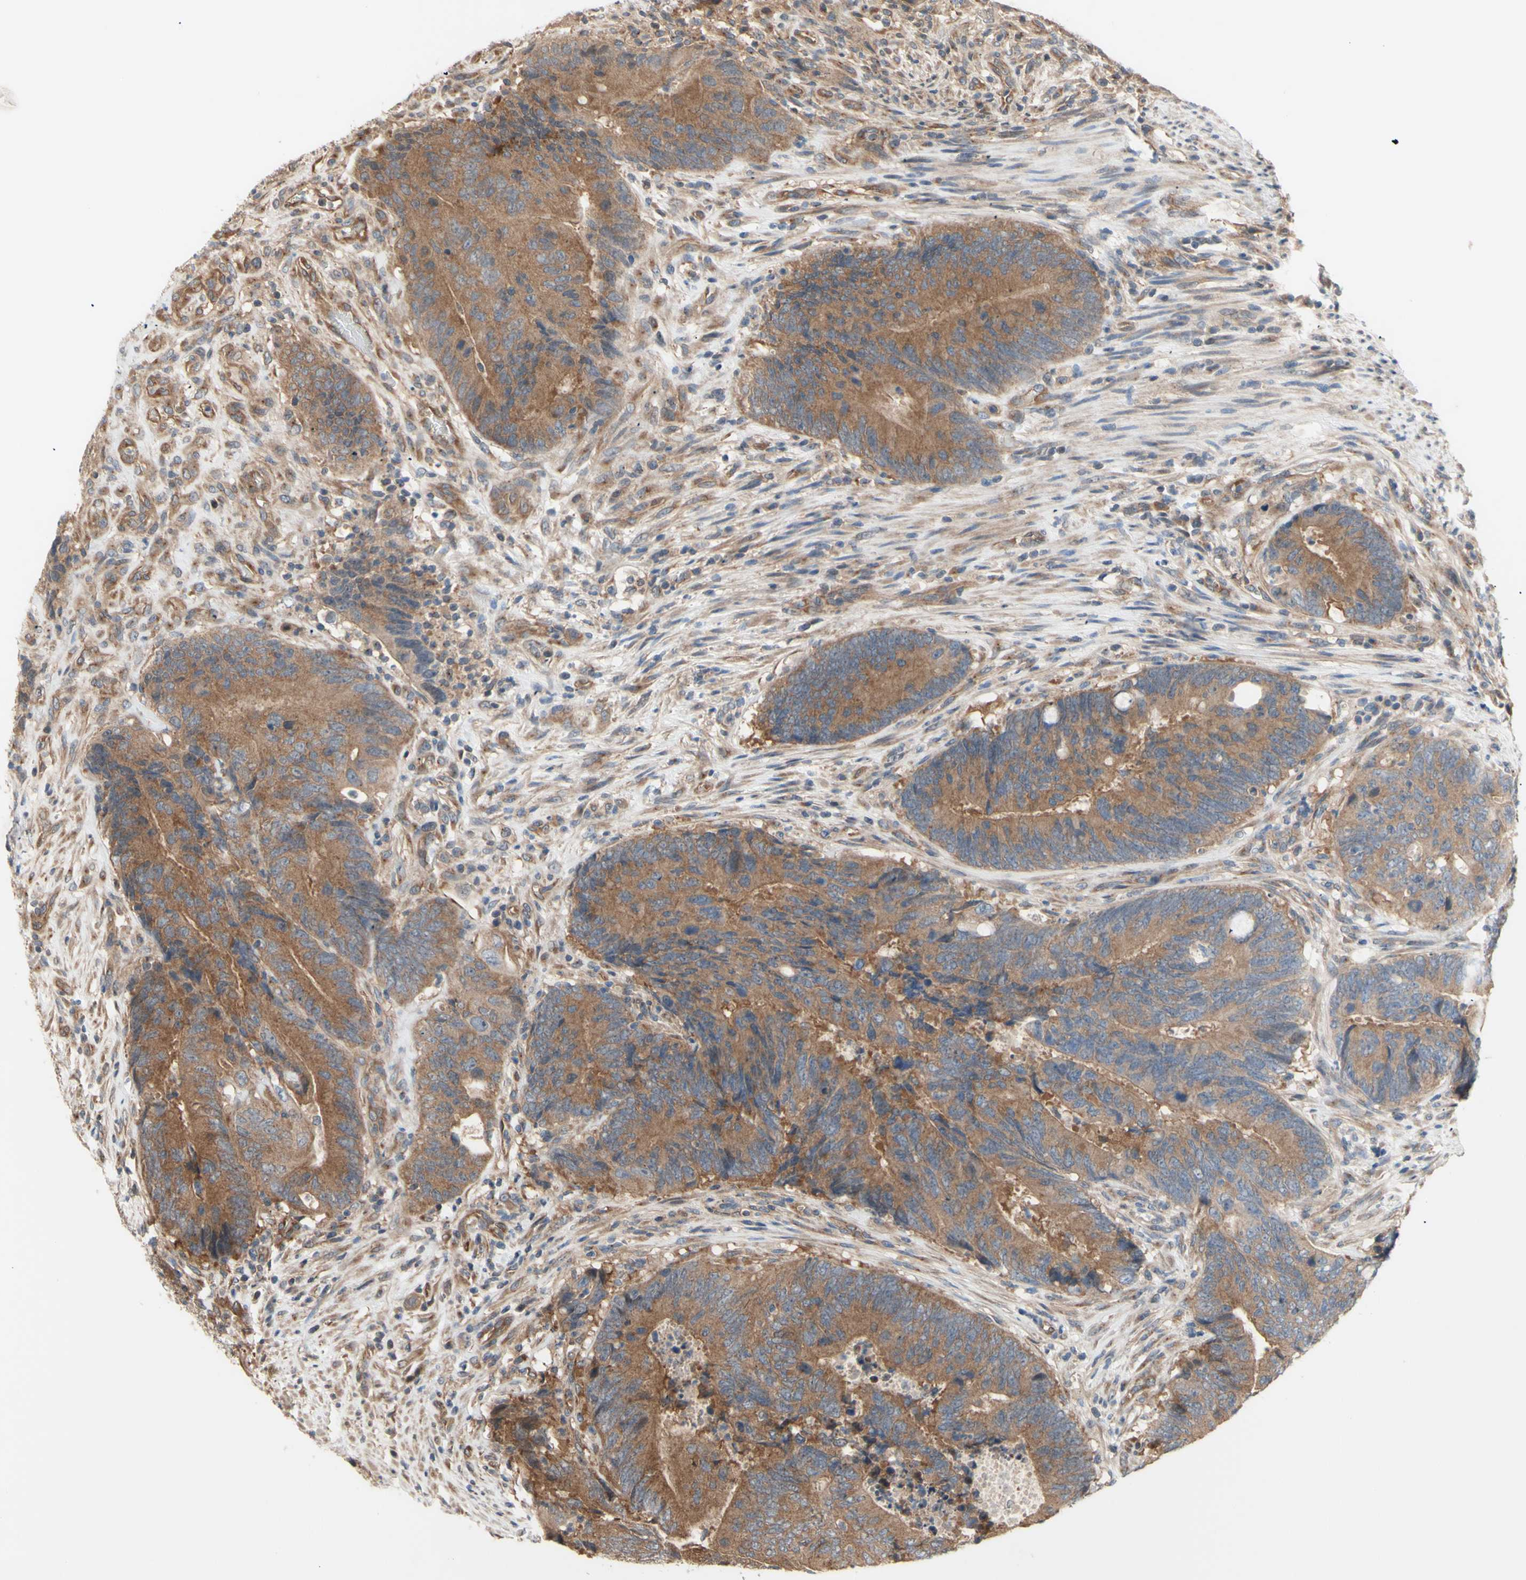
{"staining": {"intensity": "moderate", "quantity": ">75%", "location": "cytoplasmic/membranous"}, "tissue": "colorectal cancer", "cell_type": "Tumor cells", "image_type": "cancer", "snomed": [{"axis": "morphology", "description": "Normal tissue, NOS"}, {"axis": "morphology", "description": "Adenocarcinoma, NOS"}, {"axis": "topography", "description": "Colon"}], "caption": "Immunohistochemistry (DAB) staining of human colorectal adenocarcinoma displays moderate cytoplasmic/membranous protein expression in about >75% of tumor cells. (Stains: DAB (3,3'-diaminobenzidine) in brown, nuclei in blue, Microscopy: brightfield microscopy at high magnification).", "gene": "DYNLRB1", "patient": {"sex": "male", "age": 56}}